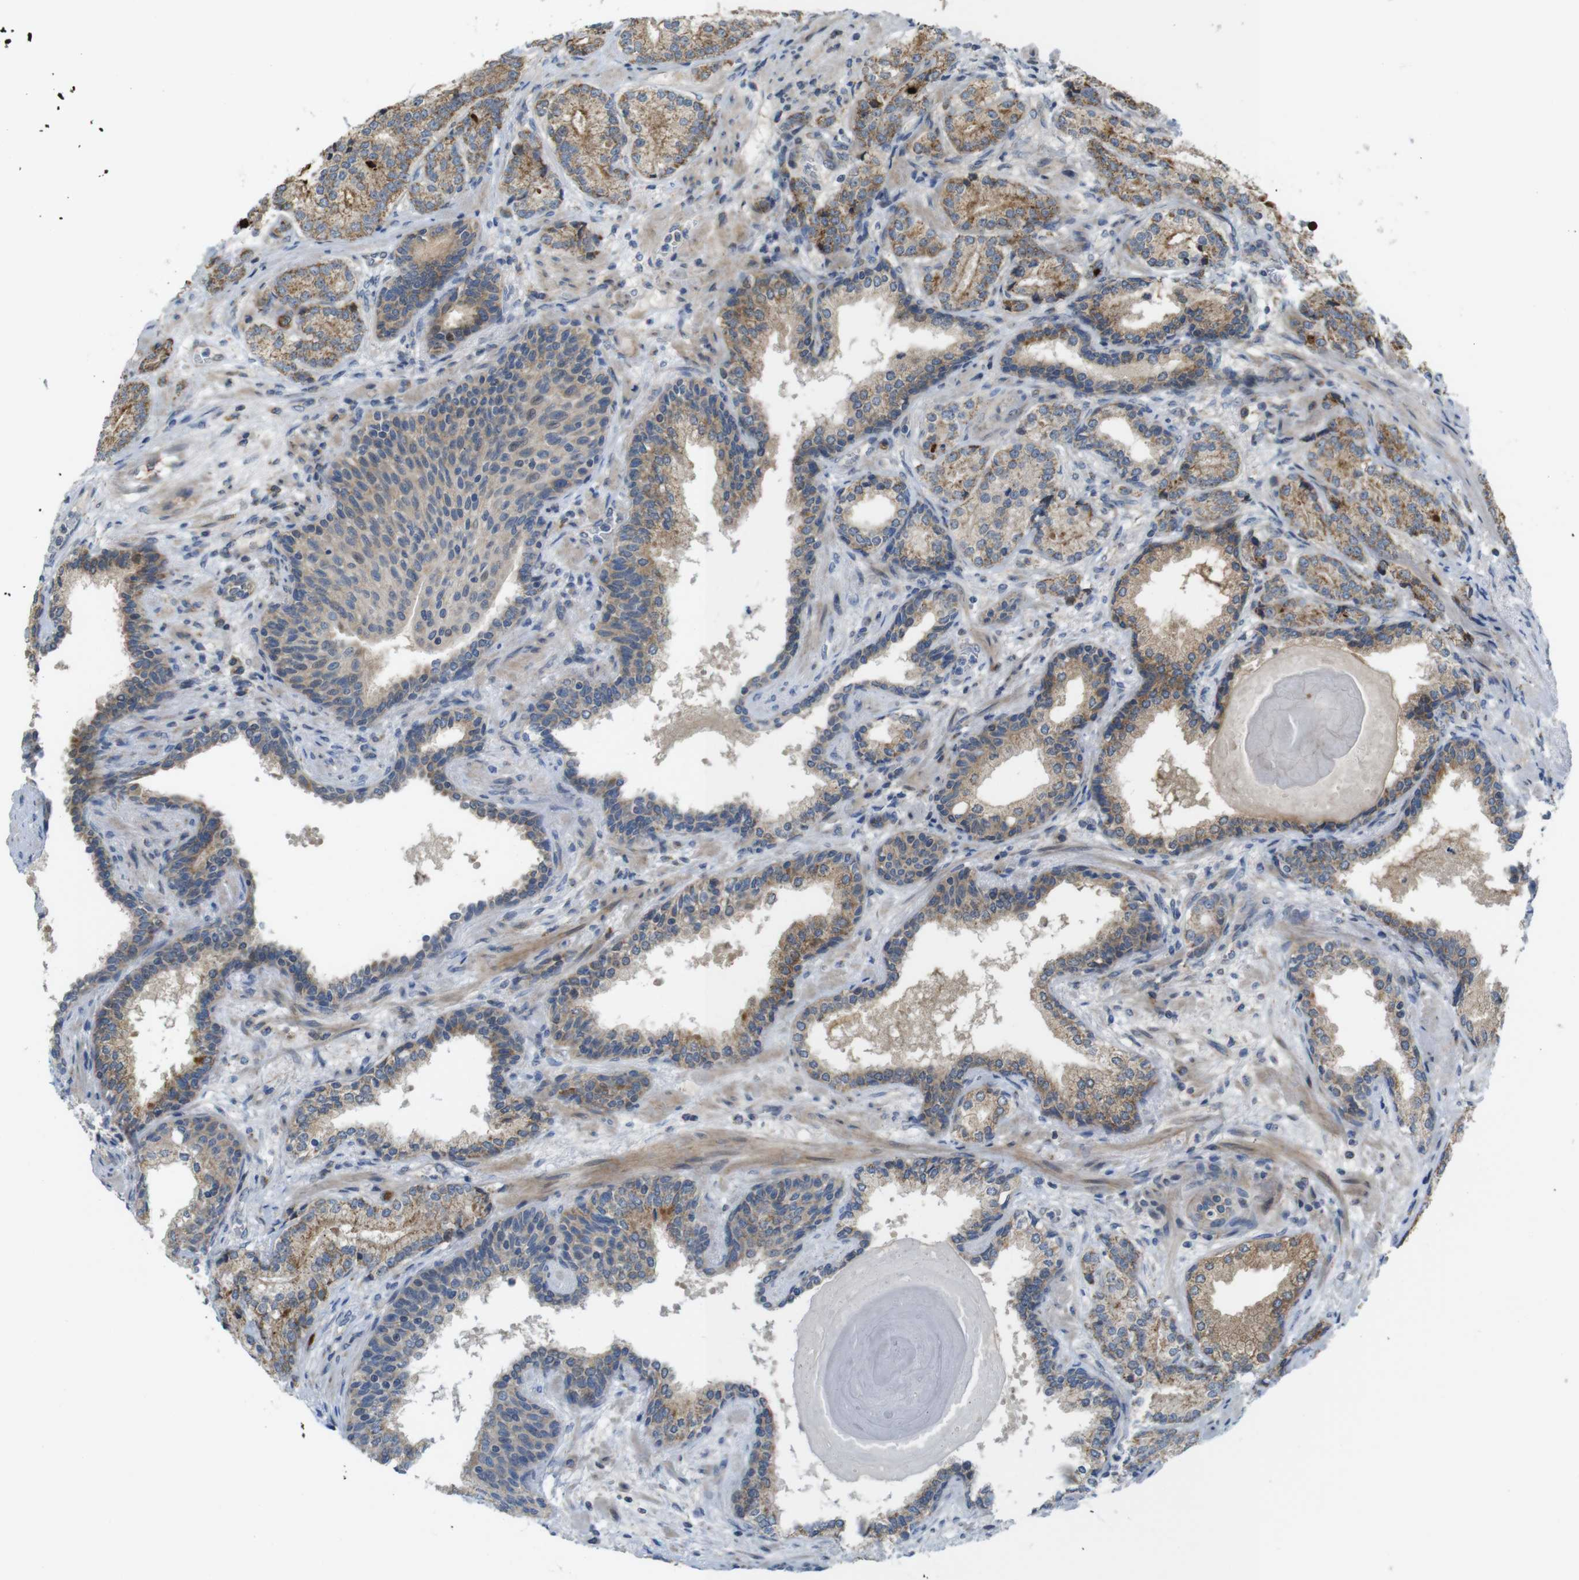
{"staining": {"intensity": "moderate", "quantity": ">75%", "location": "cytoplasmic/membranous"}, "tissue": "prostate cancer", "cell_type": "Tumor cells", "image_type": "cancer", "snomed": [{"axis": "morphology", "description": "Adenocarcinoma, High grade"}, {"axis": "topography", "description": "Prostate"}], "caption": "Tumor cells reveal moderate cytoplasmic/membranous expression in approximately >75% of cells in adenocarcinoma (high-grade) (prostate).", "gene": "MARCHF1", "patient": {"sex": "male", "age": 61}}